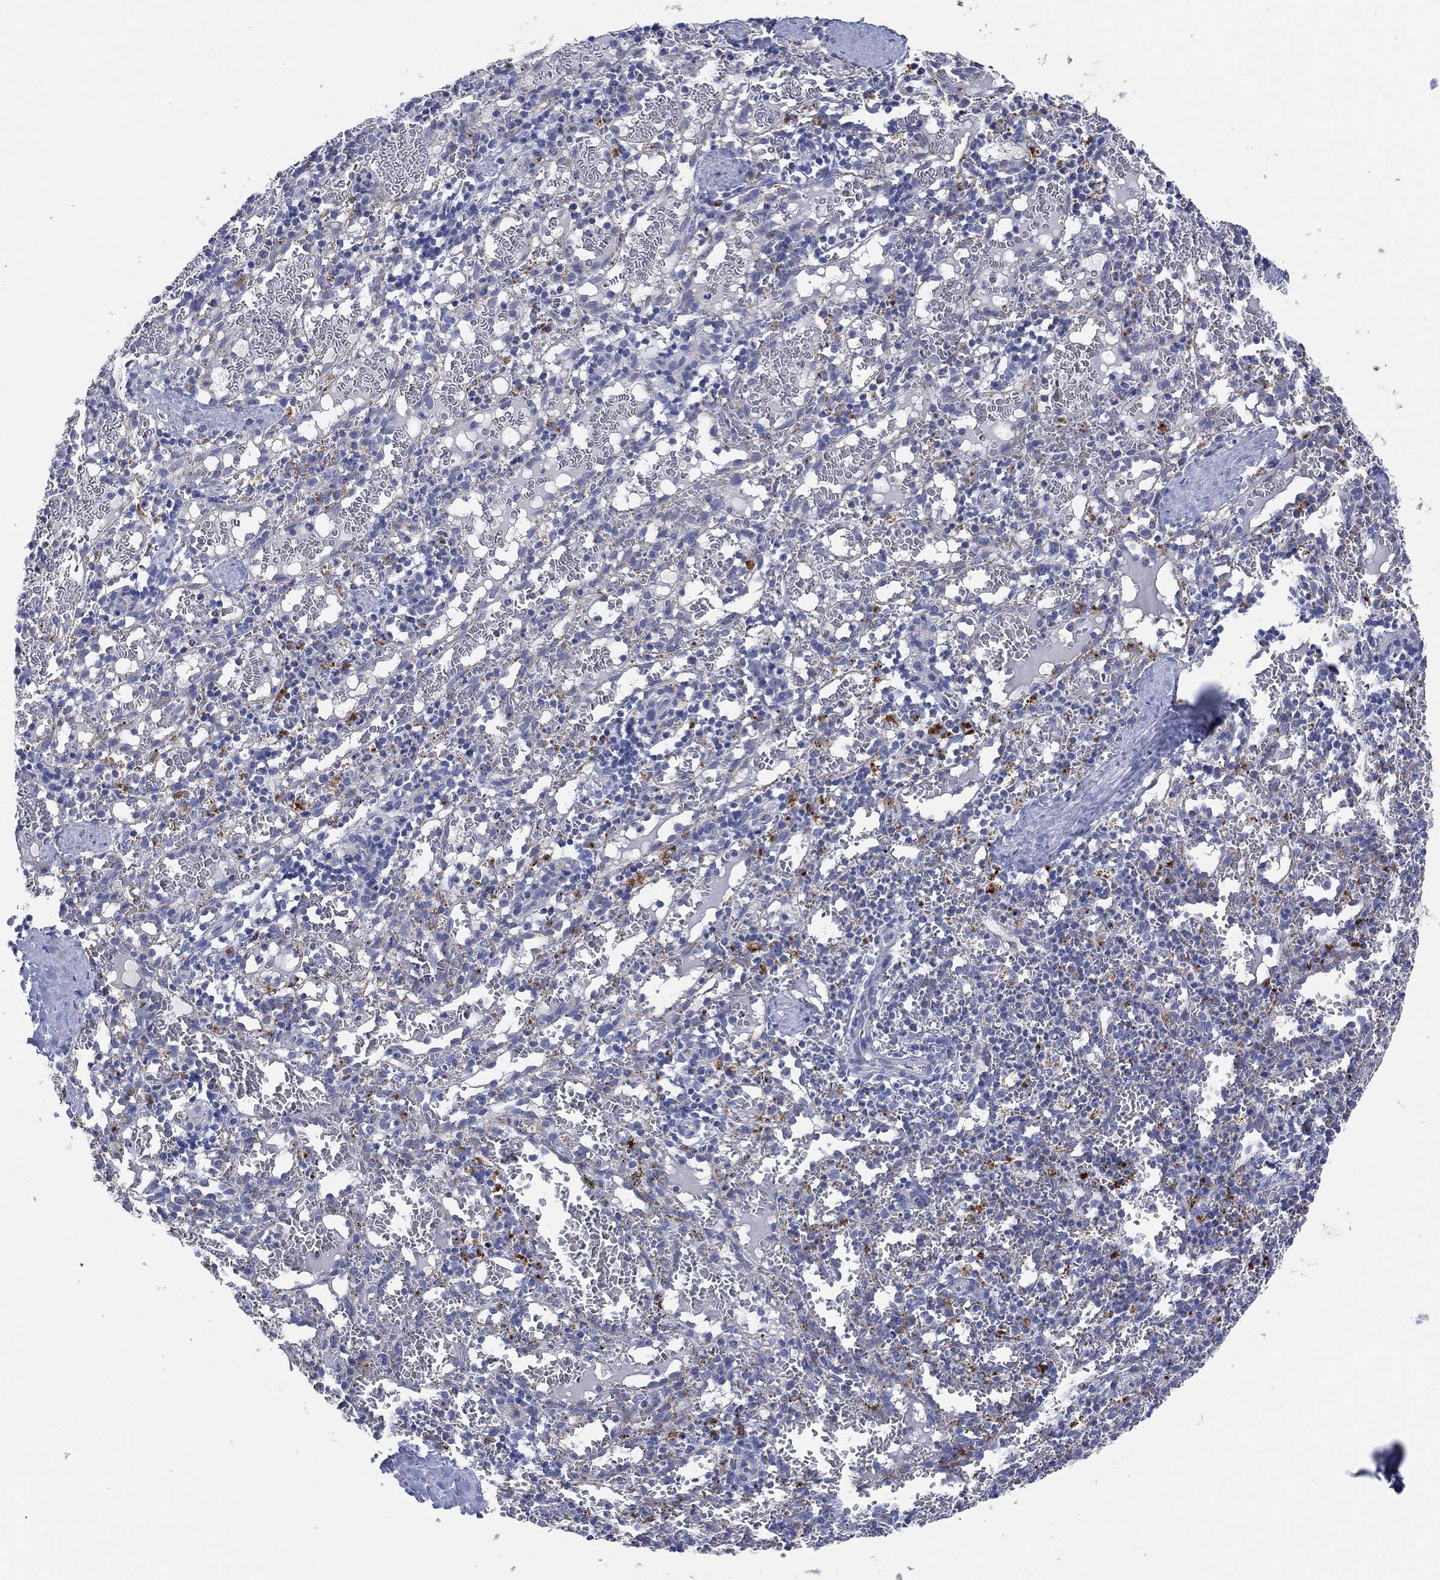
{"staining": {"intensity": "negative", "quantity": "none", "location": "none"}, "tissue": "spleen", "cell_type": "Cells in red pulp", "image_type": "normal", "snomed": [{"axis": "morphology", "description": "Normal tissue, NOS"}, {"axis": "topography", "description": "Spleen"}], "caption": "Cells in red pulp show no significant protein staining in benign spleen. (Stains: DAB IHC with hematoxylin counter stain, Microscopy: brightfield microscopy at high magnification).", "gene": "GALNS", "patient": {"sex": "male", "age": 11}}